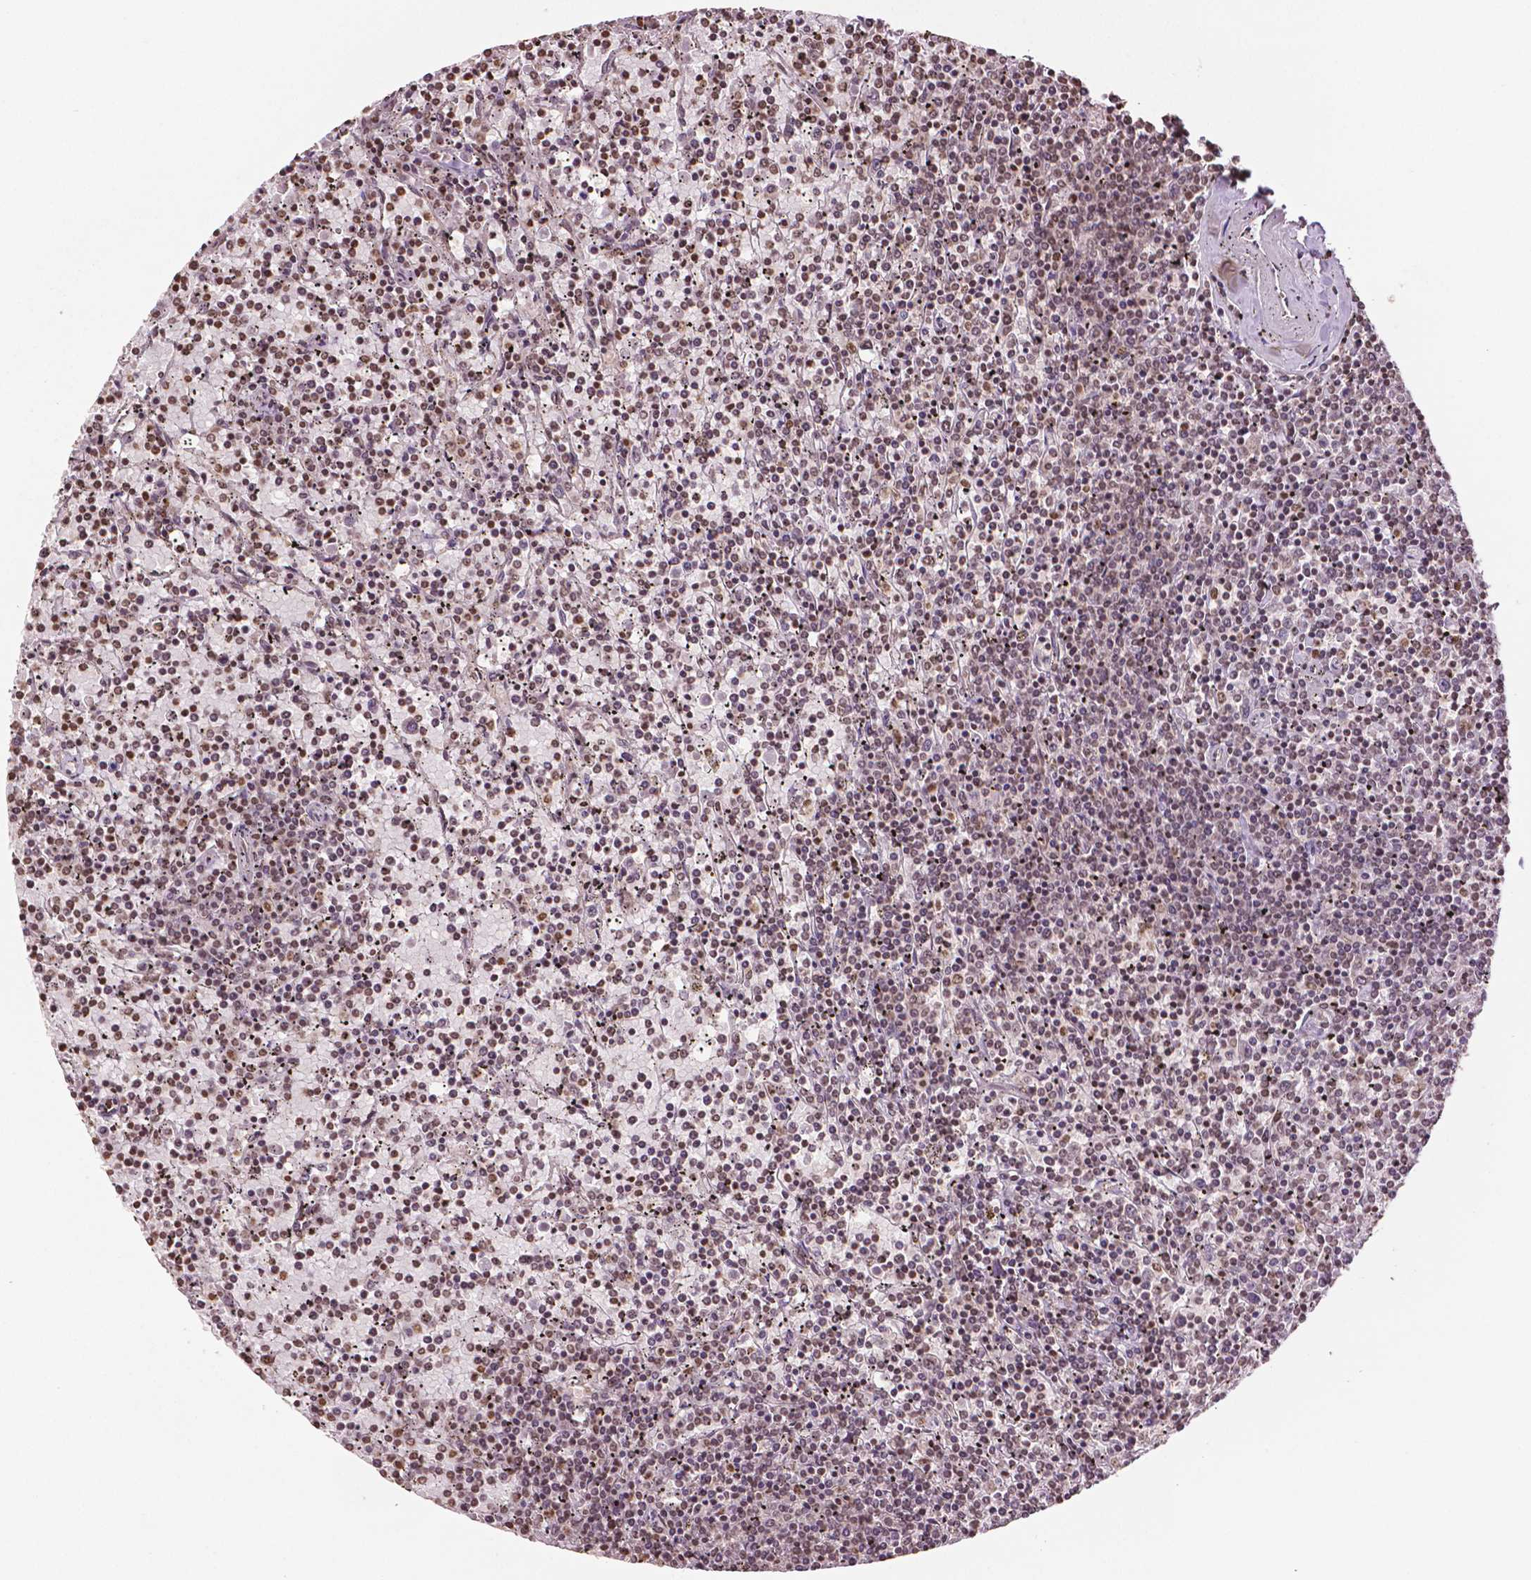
{"staining": {"intensity": "moderate", "quantity": ">75%", "location": "nuclear"}, "tissue": "lymphoma", "cell_type": "Tumor cells", "image_type": "cancer", "snomed": [{"axis": "morphology", "description": "Malignant lymphoma, non-Hodgkin's type, Low grade"}, {"axis": "topography", "description": "Spleen"}], "caption": "A brown stain labels moderate nuclear staining of a protein in low-grade malignant lymphoma, non-Hodgkin's type tumor cells.", "gene": "DEK", "patient": {"sex": "female", "age": 77}}